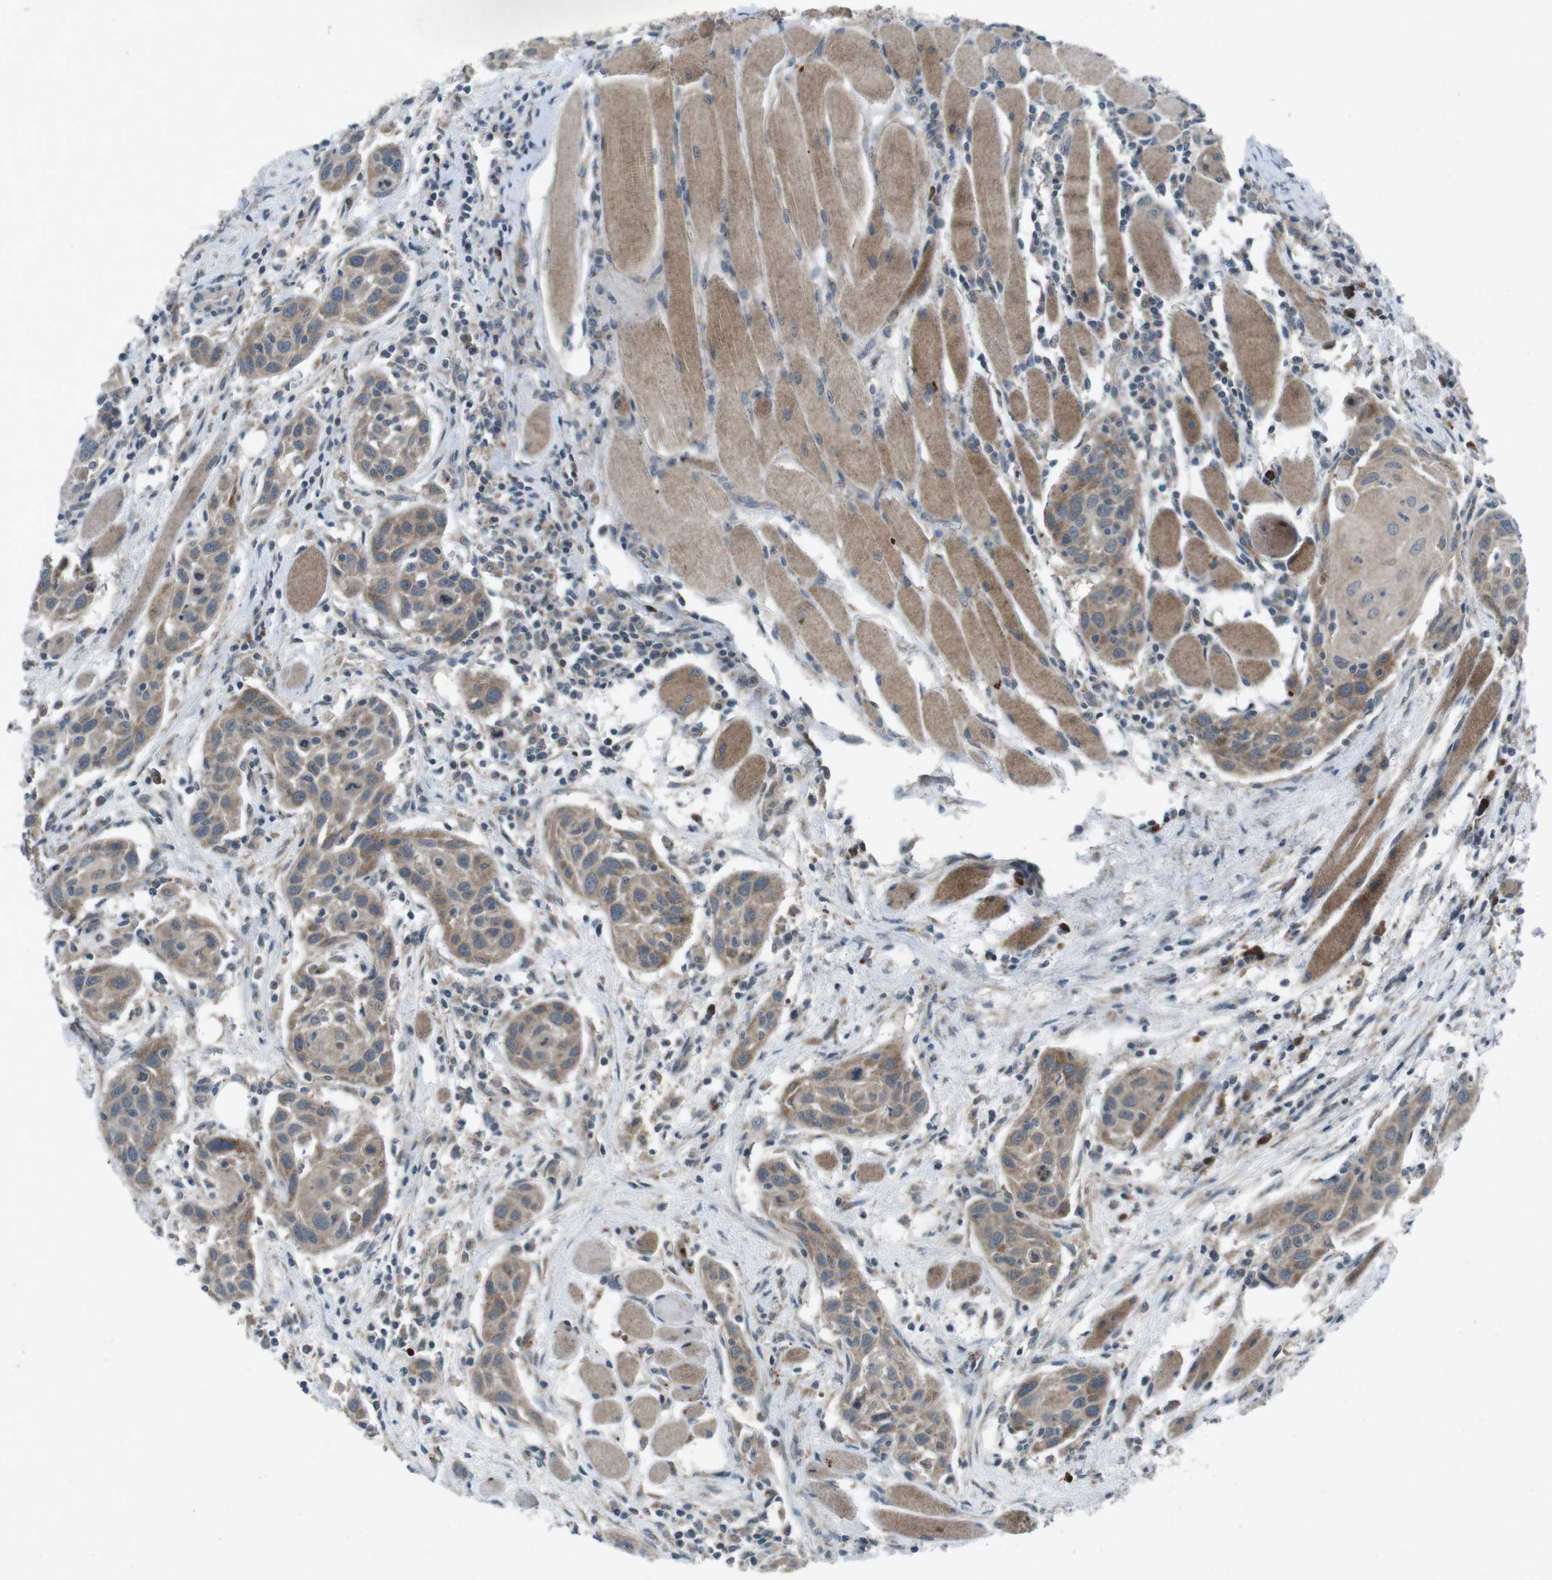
{"staining": {"intensity": "moderate", "quantity": ">75%", "location": "cytoplasmic/membranous"}, "tissue": "head and neck cancer", "cell_type": "Tumor cells", "image_type": "cancer", "snomed": [{"axis": "morphology", "description": "Squamous cell carcinoma, NOS"}, {"axis": "topography", "description": "Oral tissue"}, {"axis": "topography", "description": "Head-Neck"}], "caption": "Immunohistochemistry of human head and neck cancer displays medium levels of moderate cytoplasmic/membranous expression in about >75% of tumor cells.", "gene": "CDK16", "patient": {"sex": "female", "age": 50}}